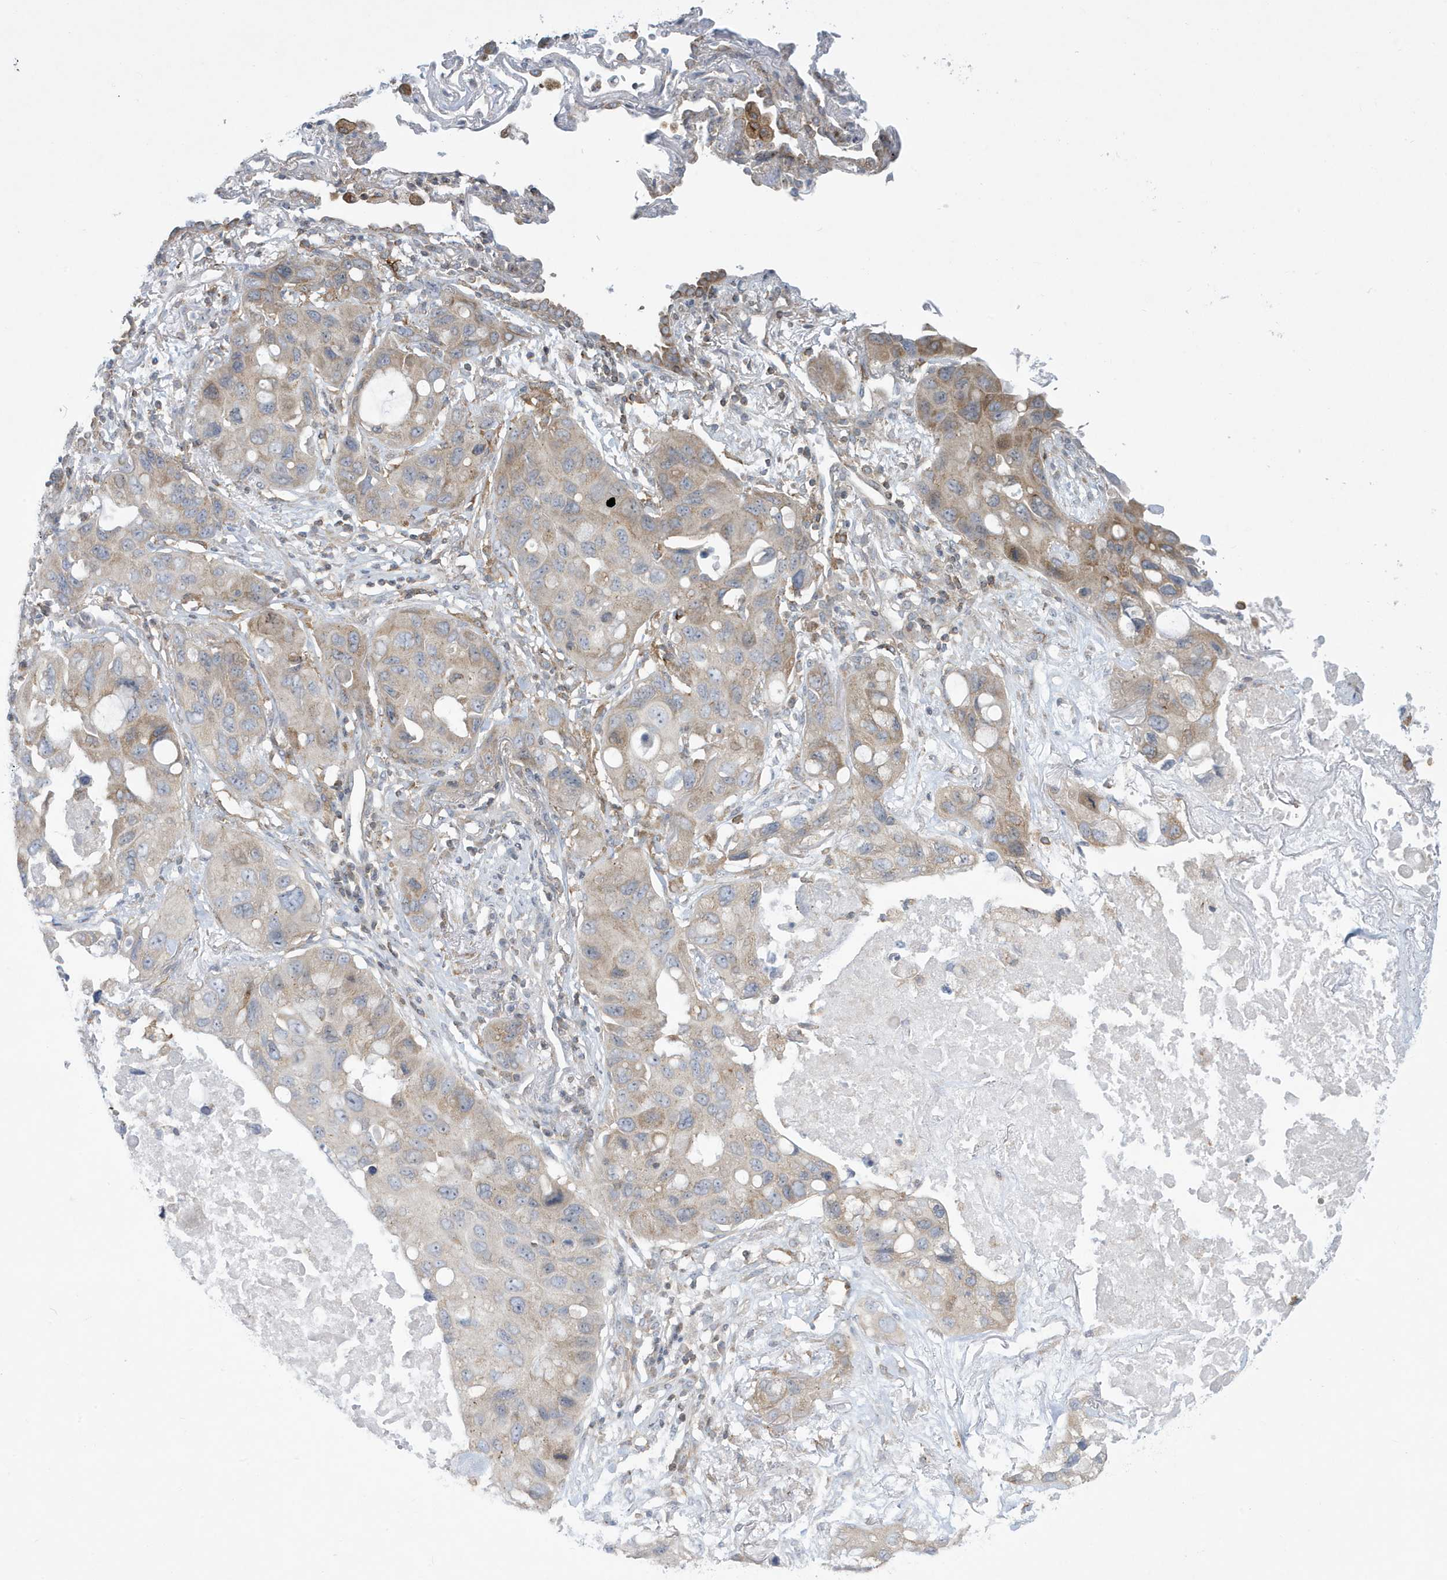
{"staining": {"intensity": "weak", "quantity": "25%-75%", "location": "cytoplasmic/membranous"}, "tissue": "lung cancer", "cell_type": "Tumor cells", "image_type": "cancer", "snomed": [{"axis": "morphology", "description": "Squamous cell carcinoma, NOS"}, {"axis": "topography", "description": "Lung"}], "caption": "Protein expression analysis of lung cancer (squamous cell carcinoma) exhibits weak cytoplasmic/membranous expression in approximately 25%-75% of tumor cells.", "gene": "SLAMF9", "patient": {"sex": "female", "age": 73}}